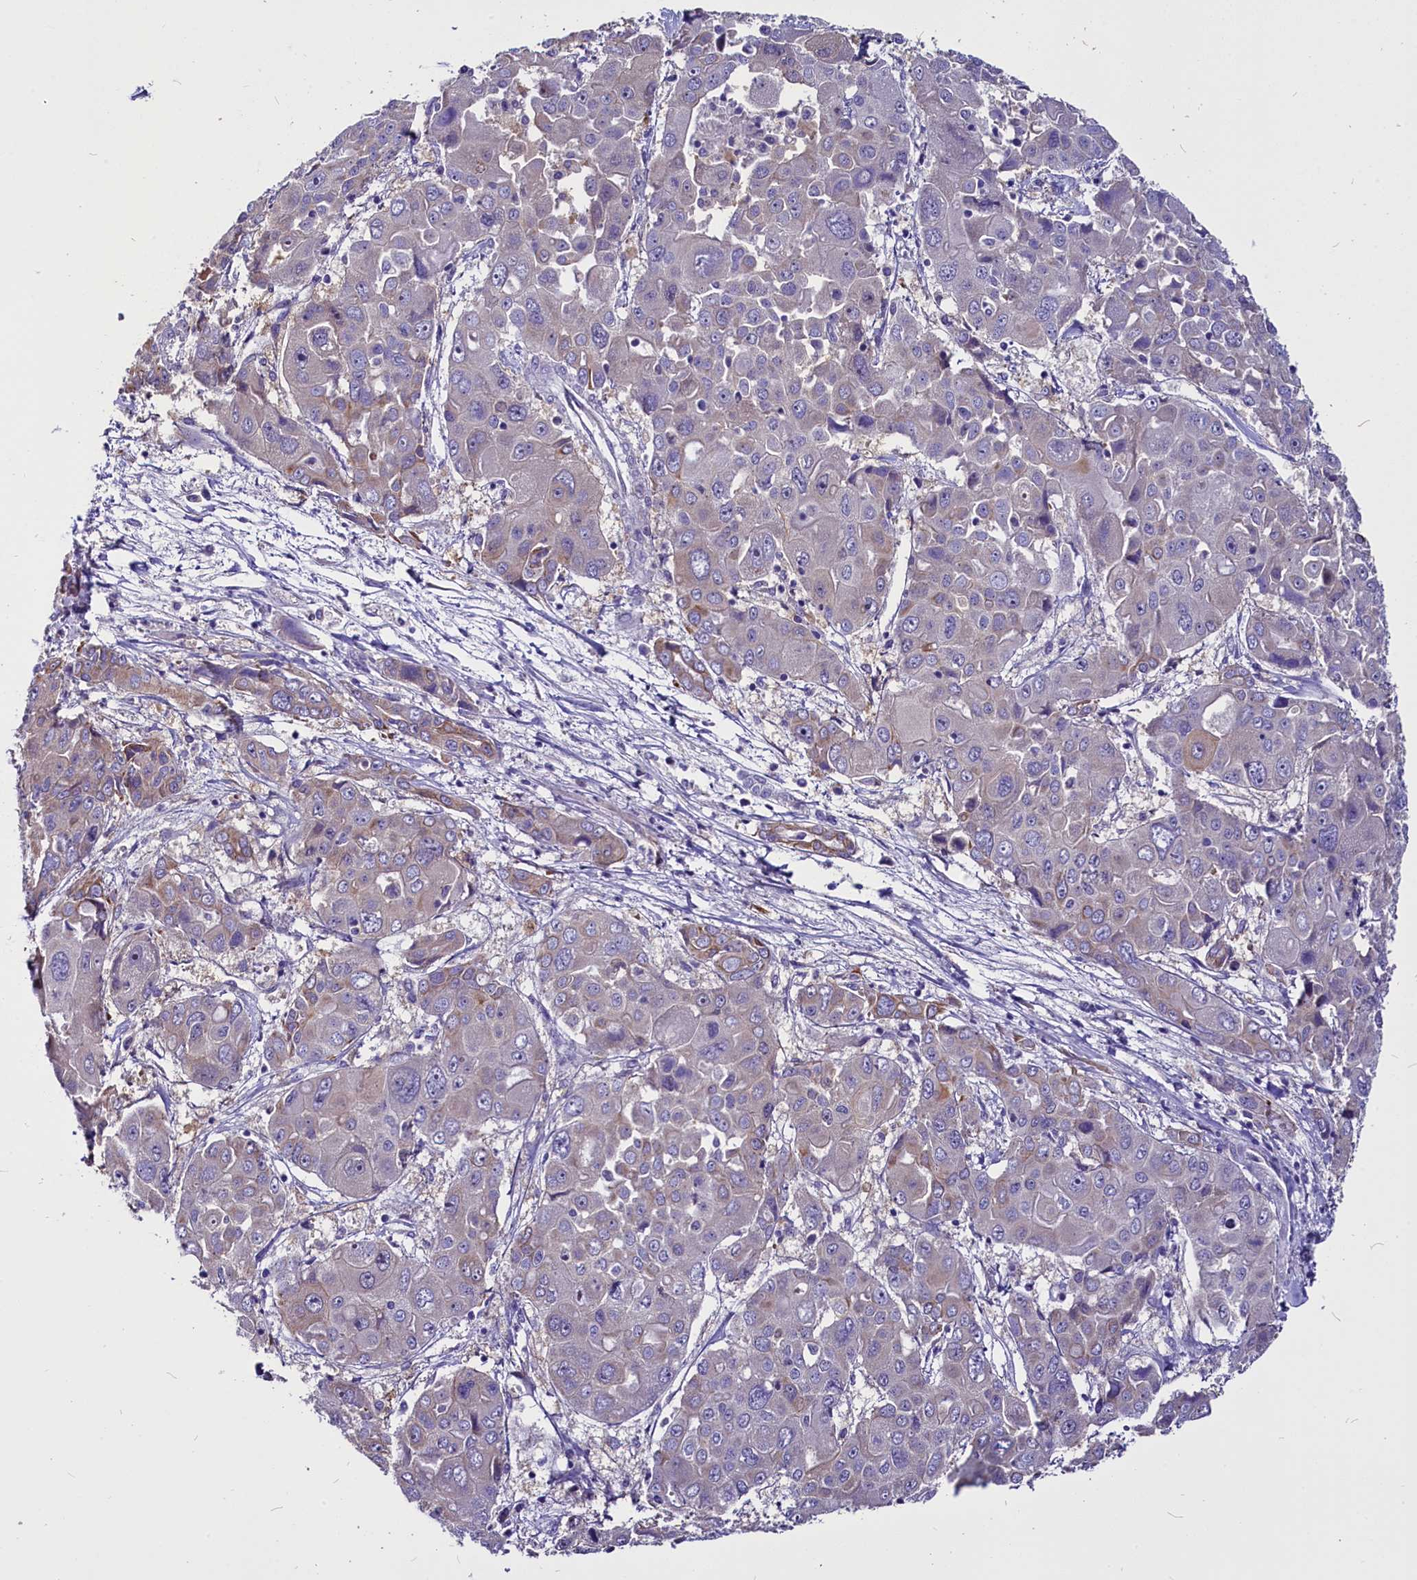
{"staining": {"intensity": "weak", "quantity": "<25%", "location": "cytoplasmic/membranous"}, "tissue": "liver cancer", "cell_type": "Tumor cells", "image_type": "cancer", "snomed": [{"axis": "morphology", "description": "Cholangiocarcinoma"}, {"axis": "topography", "description": "Liver"}], "caption": "Immunohistochemistry (IHC) of human cholangiocarcinoma (liver) reveals no positivity in tumor cells.", "gene": "CEP170", "patient": {"sex": "male", "age": 67}}